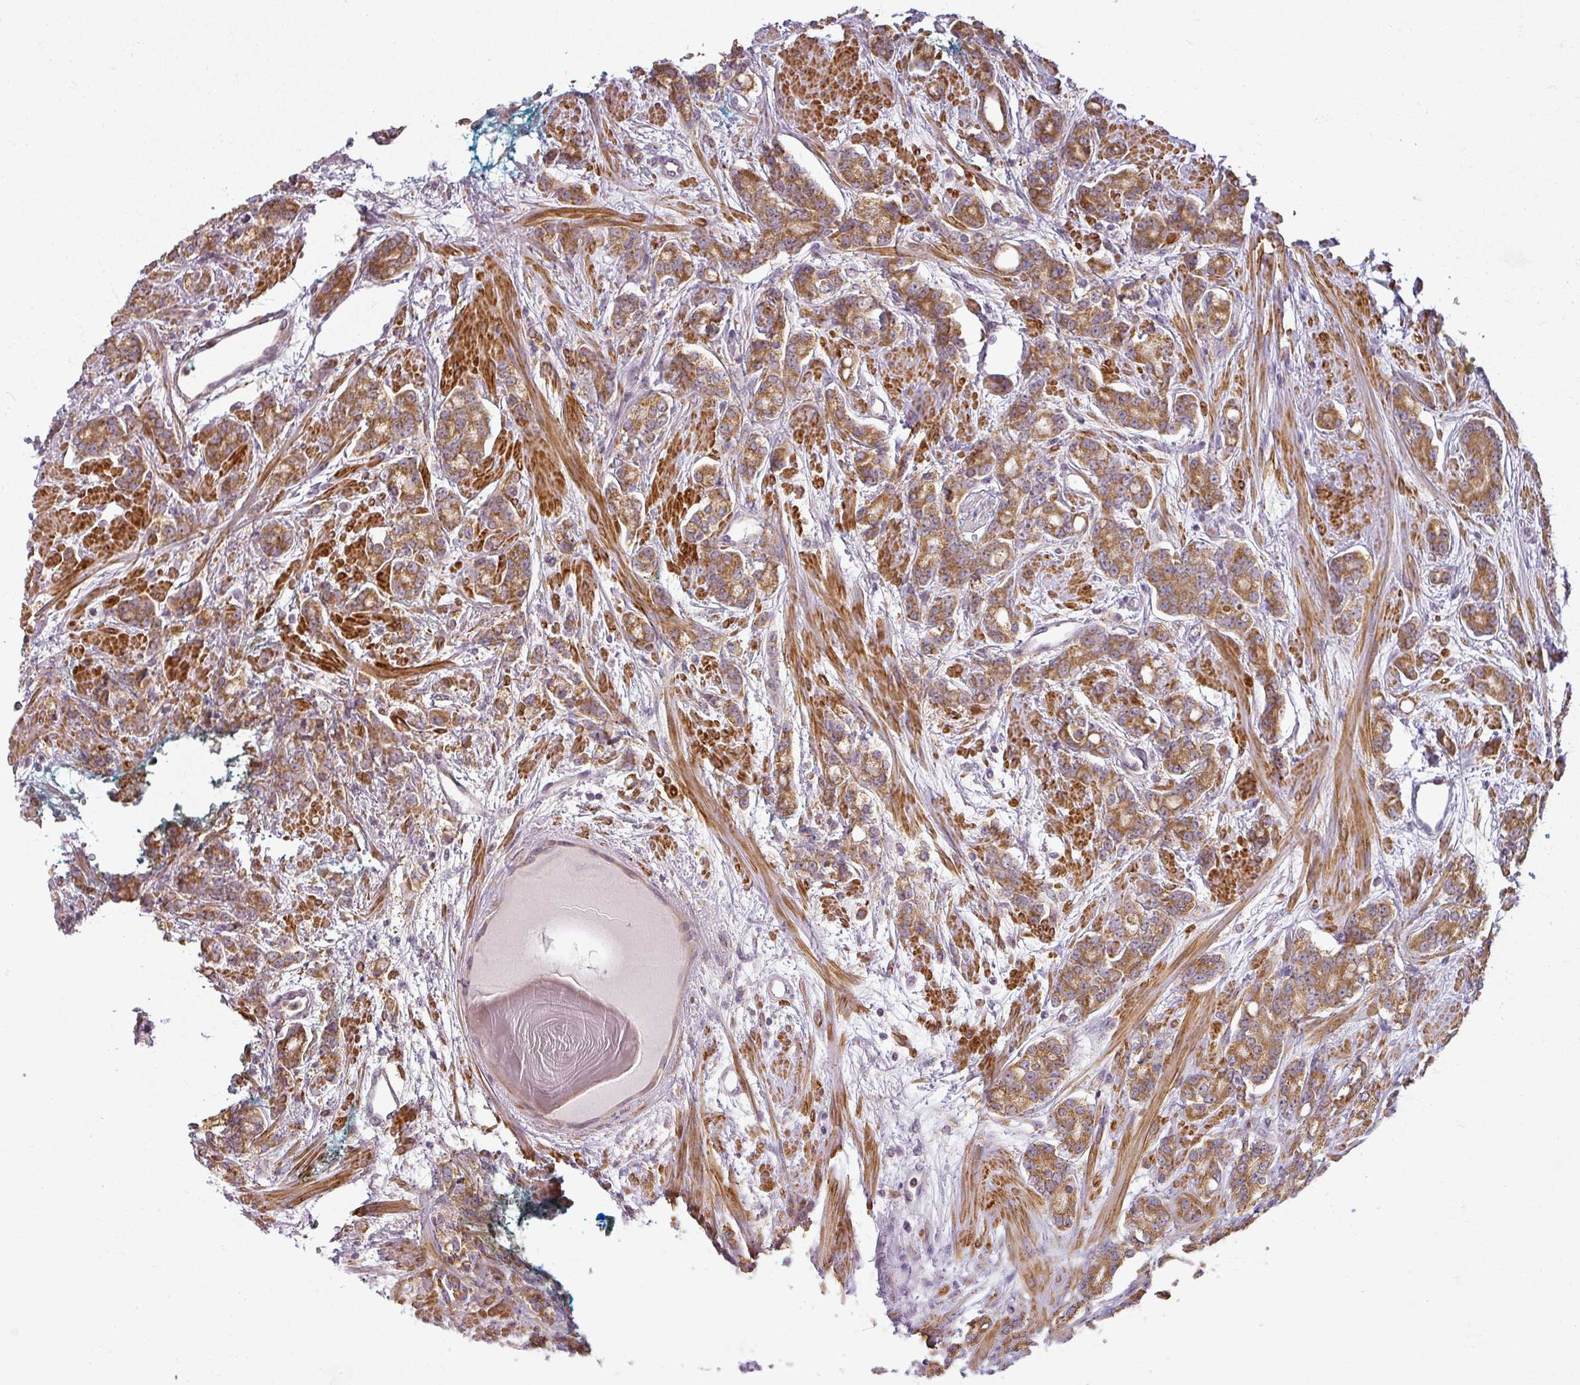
{"staining": {"intensity": "moderate", "quantity": ">75%", "location": "cytoplasmic/membranous"}, "tissue": "prostate cancer", "cell_type": "Tumor cells", "image_type": "cancer", "snomed": [{"axis": "morphology", "description": "Adenocarcinoma, High grade"}, {"axis": "topography", "description": "Prostate"}], "caption": "This image demonstrates IHC staining of human prostate cancer (adenocarcinoma (high-grade)), with medium moderate cytoplasmic/membranous staining in about >75% of tumor cells.", "gene": "CCDC144A", "patient": {"sex": "male", "age": 62}}